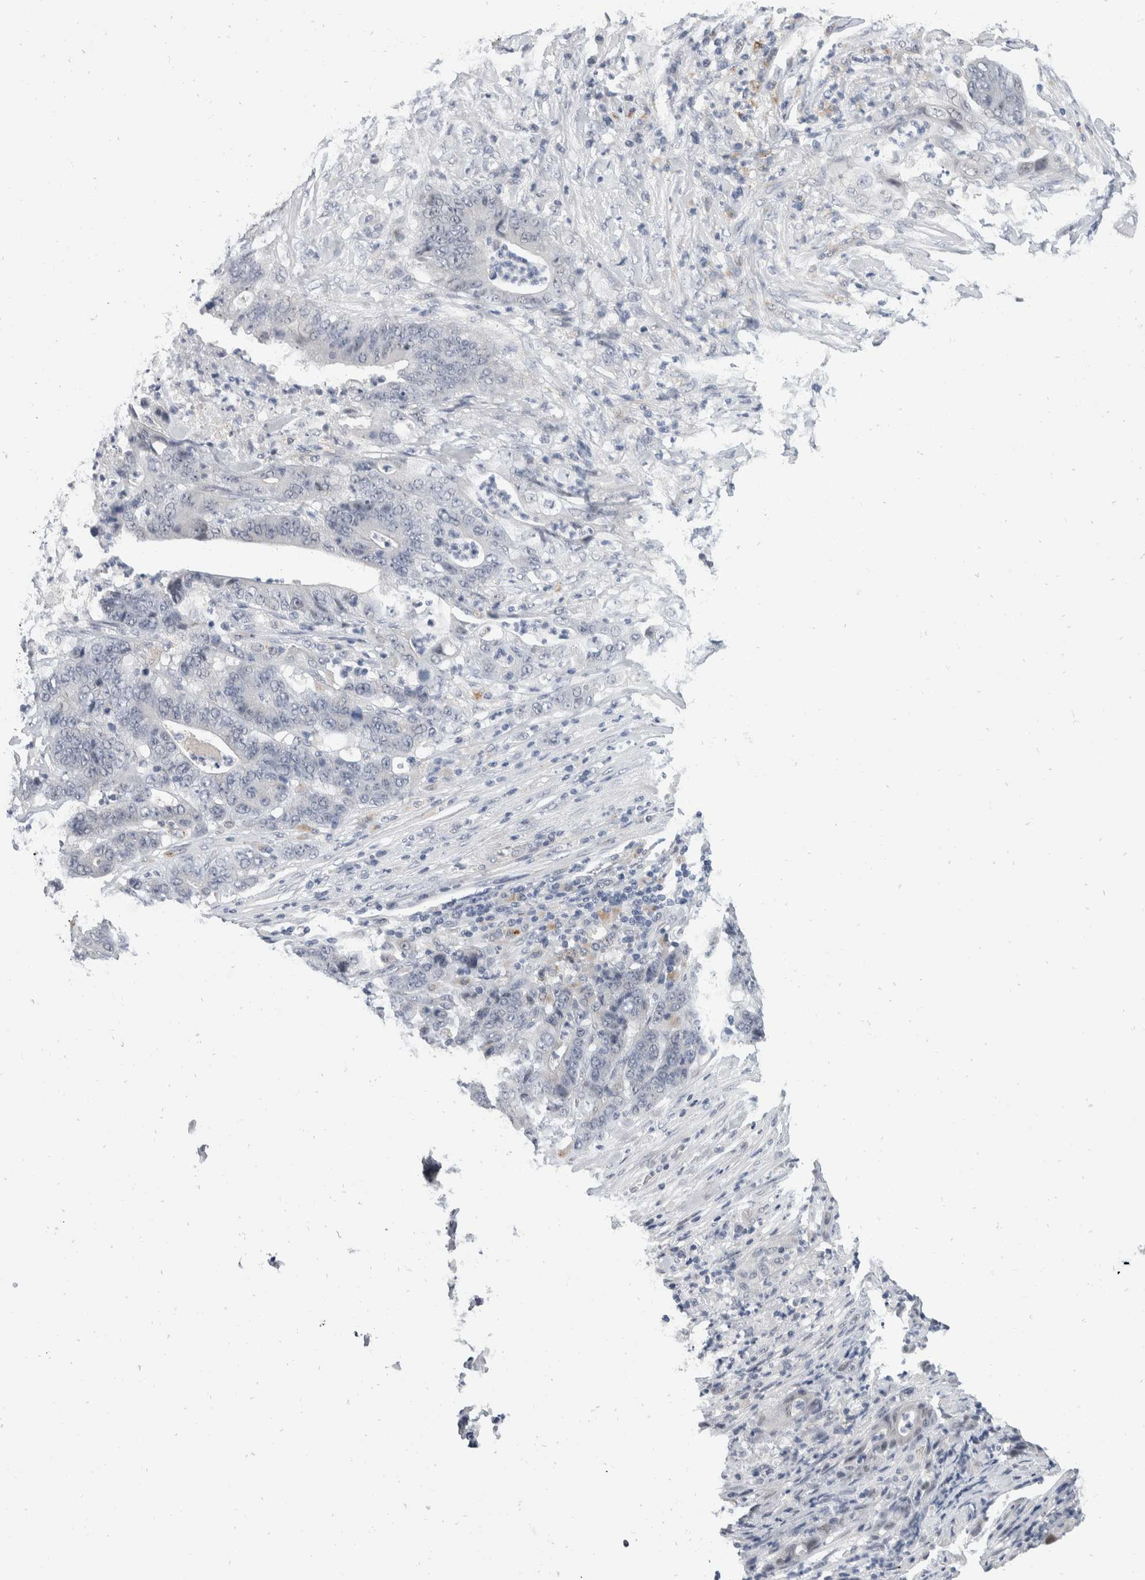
{"staining": {"intensity": "negative", "quantity": "none", "location": "none"}, "tissue": "stomach cancer", "cell_type": "Tumor cells", "image_type": "cancer", "snomed": [{"axis": "morphology", "description": "Adenocarcinoma, NOS"}, {"axis": "topography", "description": "Stomach"}], "caption": "Tumor cells are negative for protein expression in human stomach cancer.", "gene": "CATSPERD", "patient": {"sex": "female", "age": 73}}